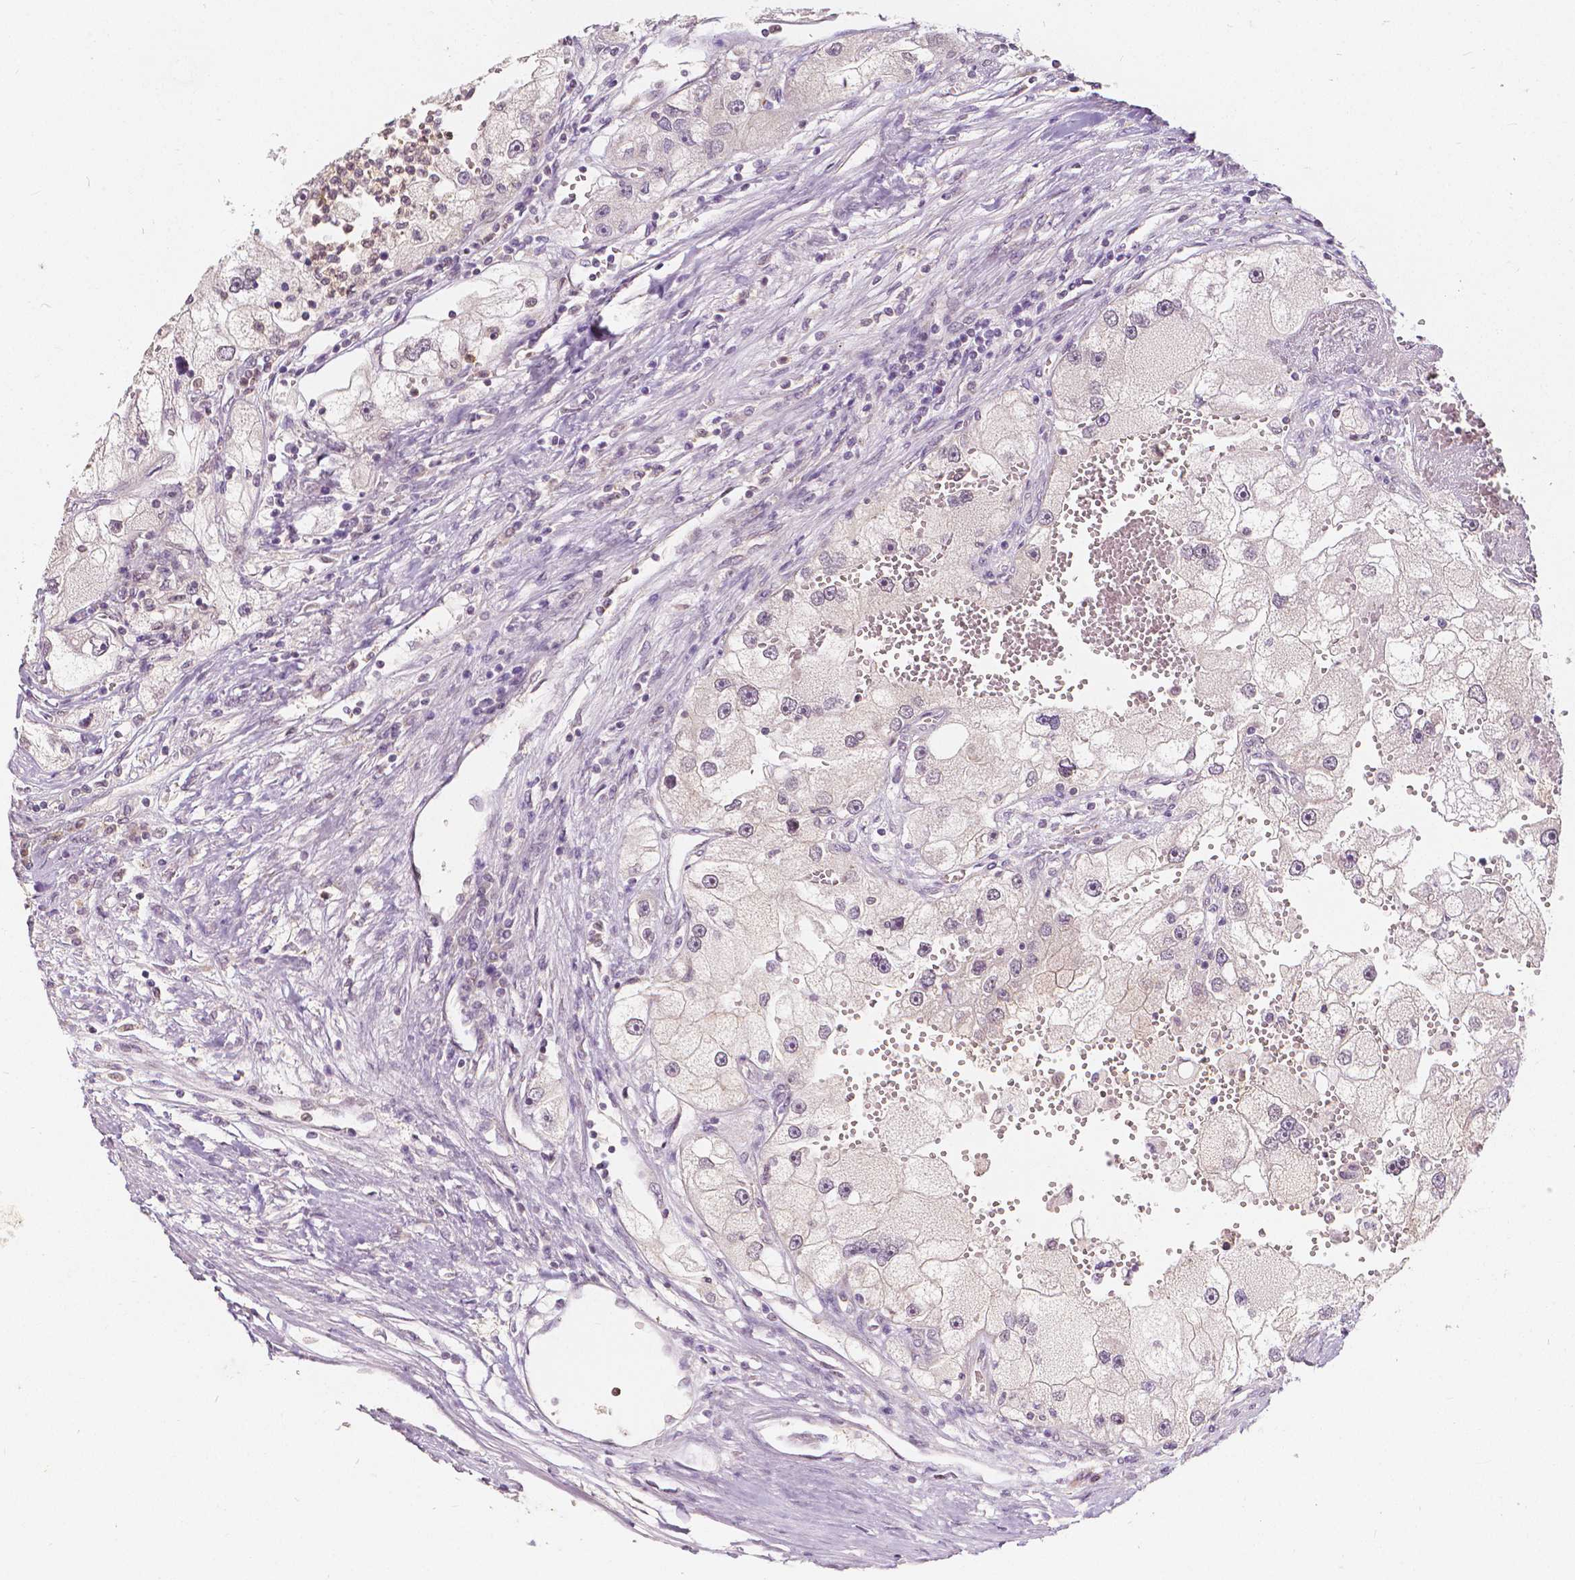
{"staining": {"intensity": "weak", "quantity": "<25%", "location": "nuclear"}, "tissue": "renal cancer", "cell_type": "Tumor cells", "image_type": "cancer", "snomed": [{"axis": "morphology", "description": "Adenocarcinoma, NOS"}, {"axis": "topography", "description": "Kidney"}], "caption": "DAB (3,3'-diaminobenzidine) immunohistochemical staining of human adenocarcinoma (renal) demonstrates no significant expression in tumor cells.", "gene": "NAPRT", "patient": {"sex": "male", "age": 63}}